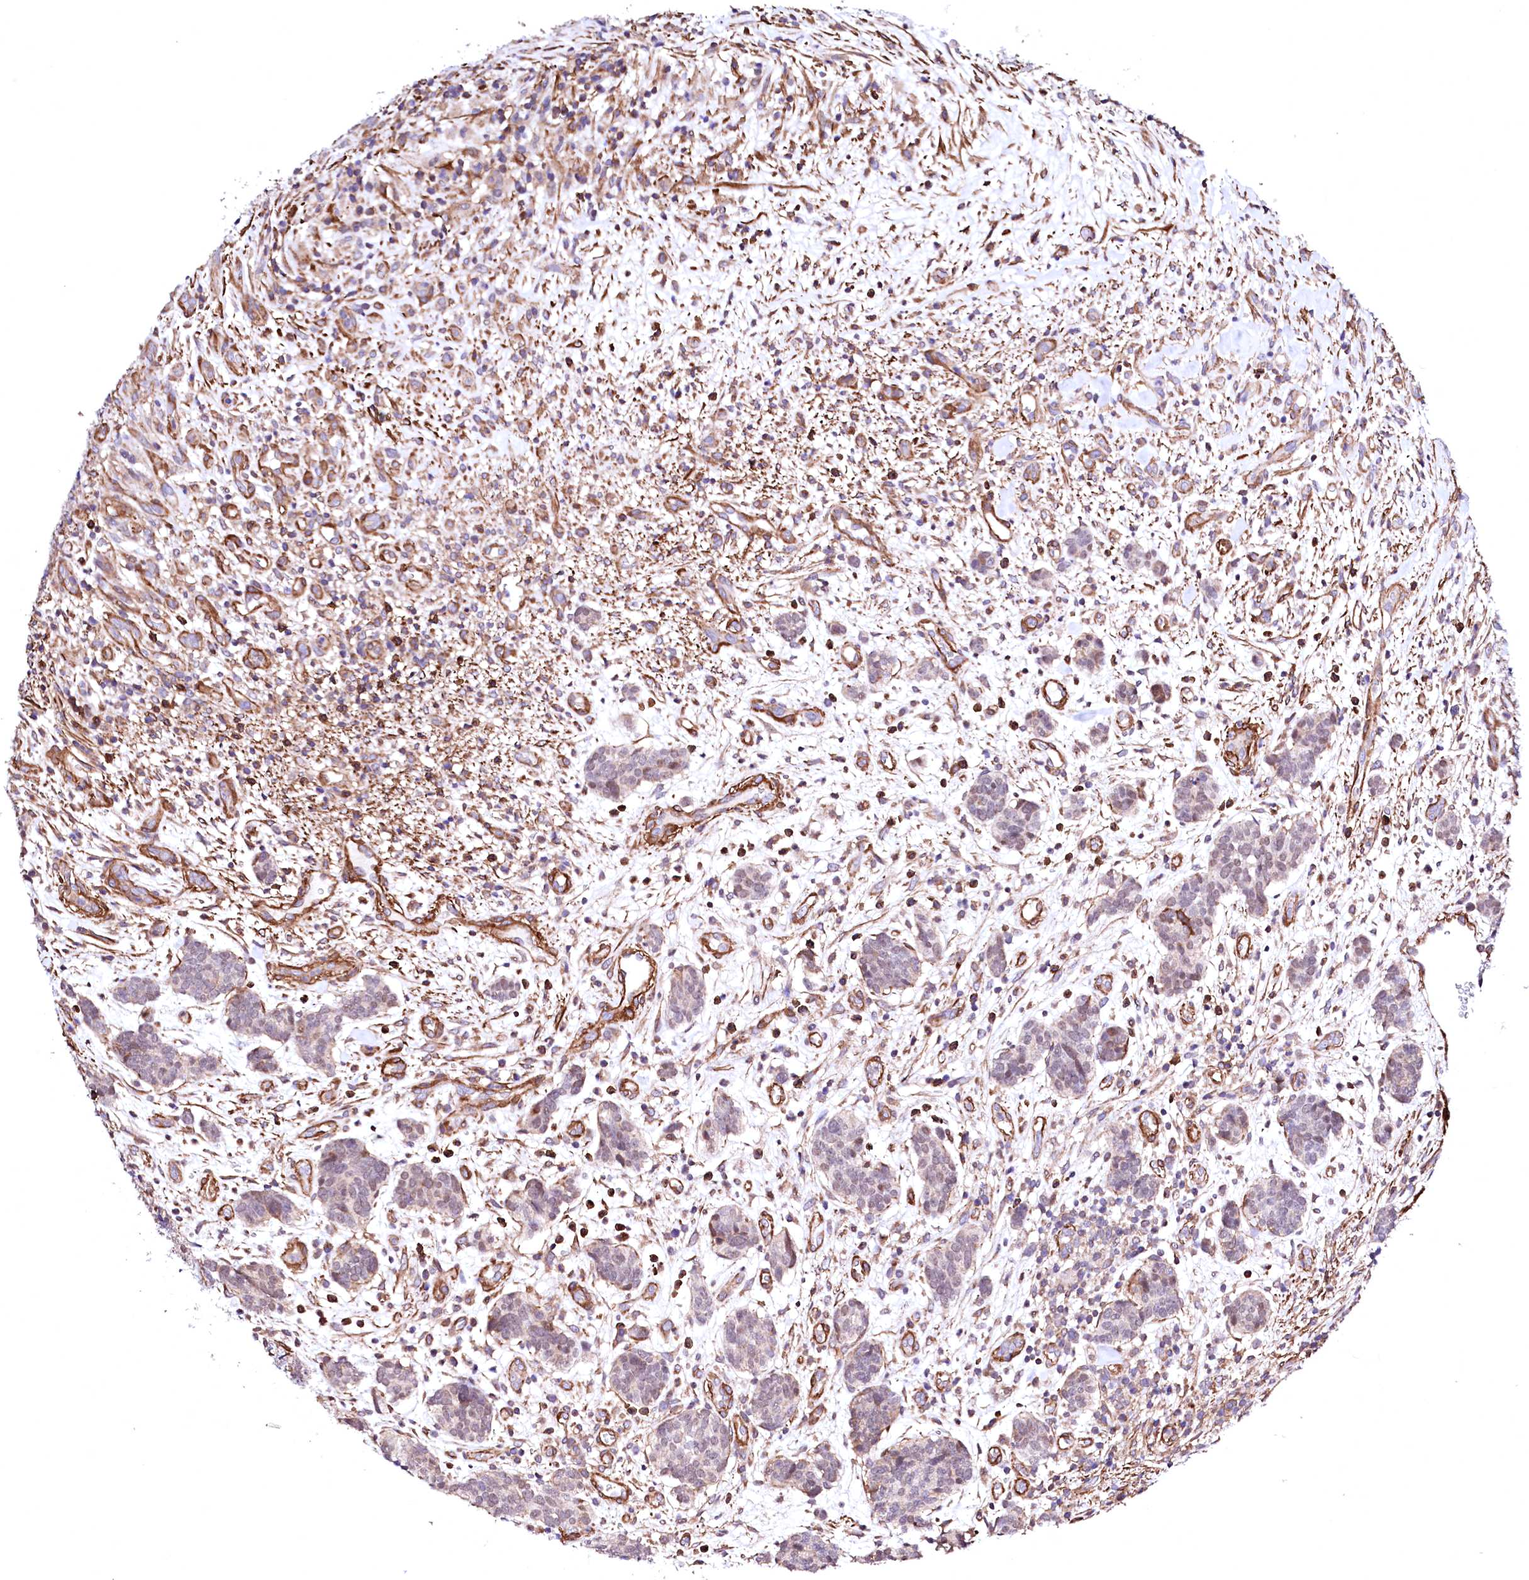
{"staining": {"intensity": "weak", "quantity": "<25%", "location": "nuclear"}, "tissue": "carcinoid", "cell_type": "Tumor cells", "image_type": "cancer", "snomed": [{"axis": "morphology", "description": "Carcinoid, malignant, NOS"}, {"axis": "topography", "description": "Lung"}], "caption": "DAB immunohistochemical staining of human carcinoid demonstrates no significant positivity in tumor cells. (Brightfield microscopy of DAB immunohistochemistry (IHC) at high magnification).", "gene": "GPR176", "patient": {"sex": "female", "age": 46}}